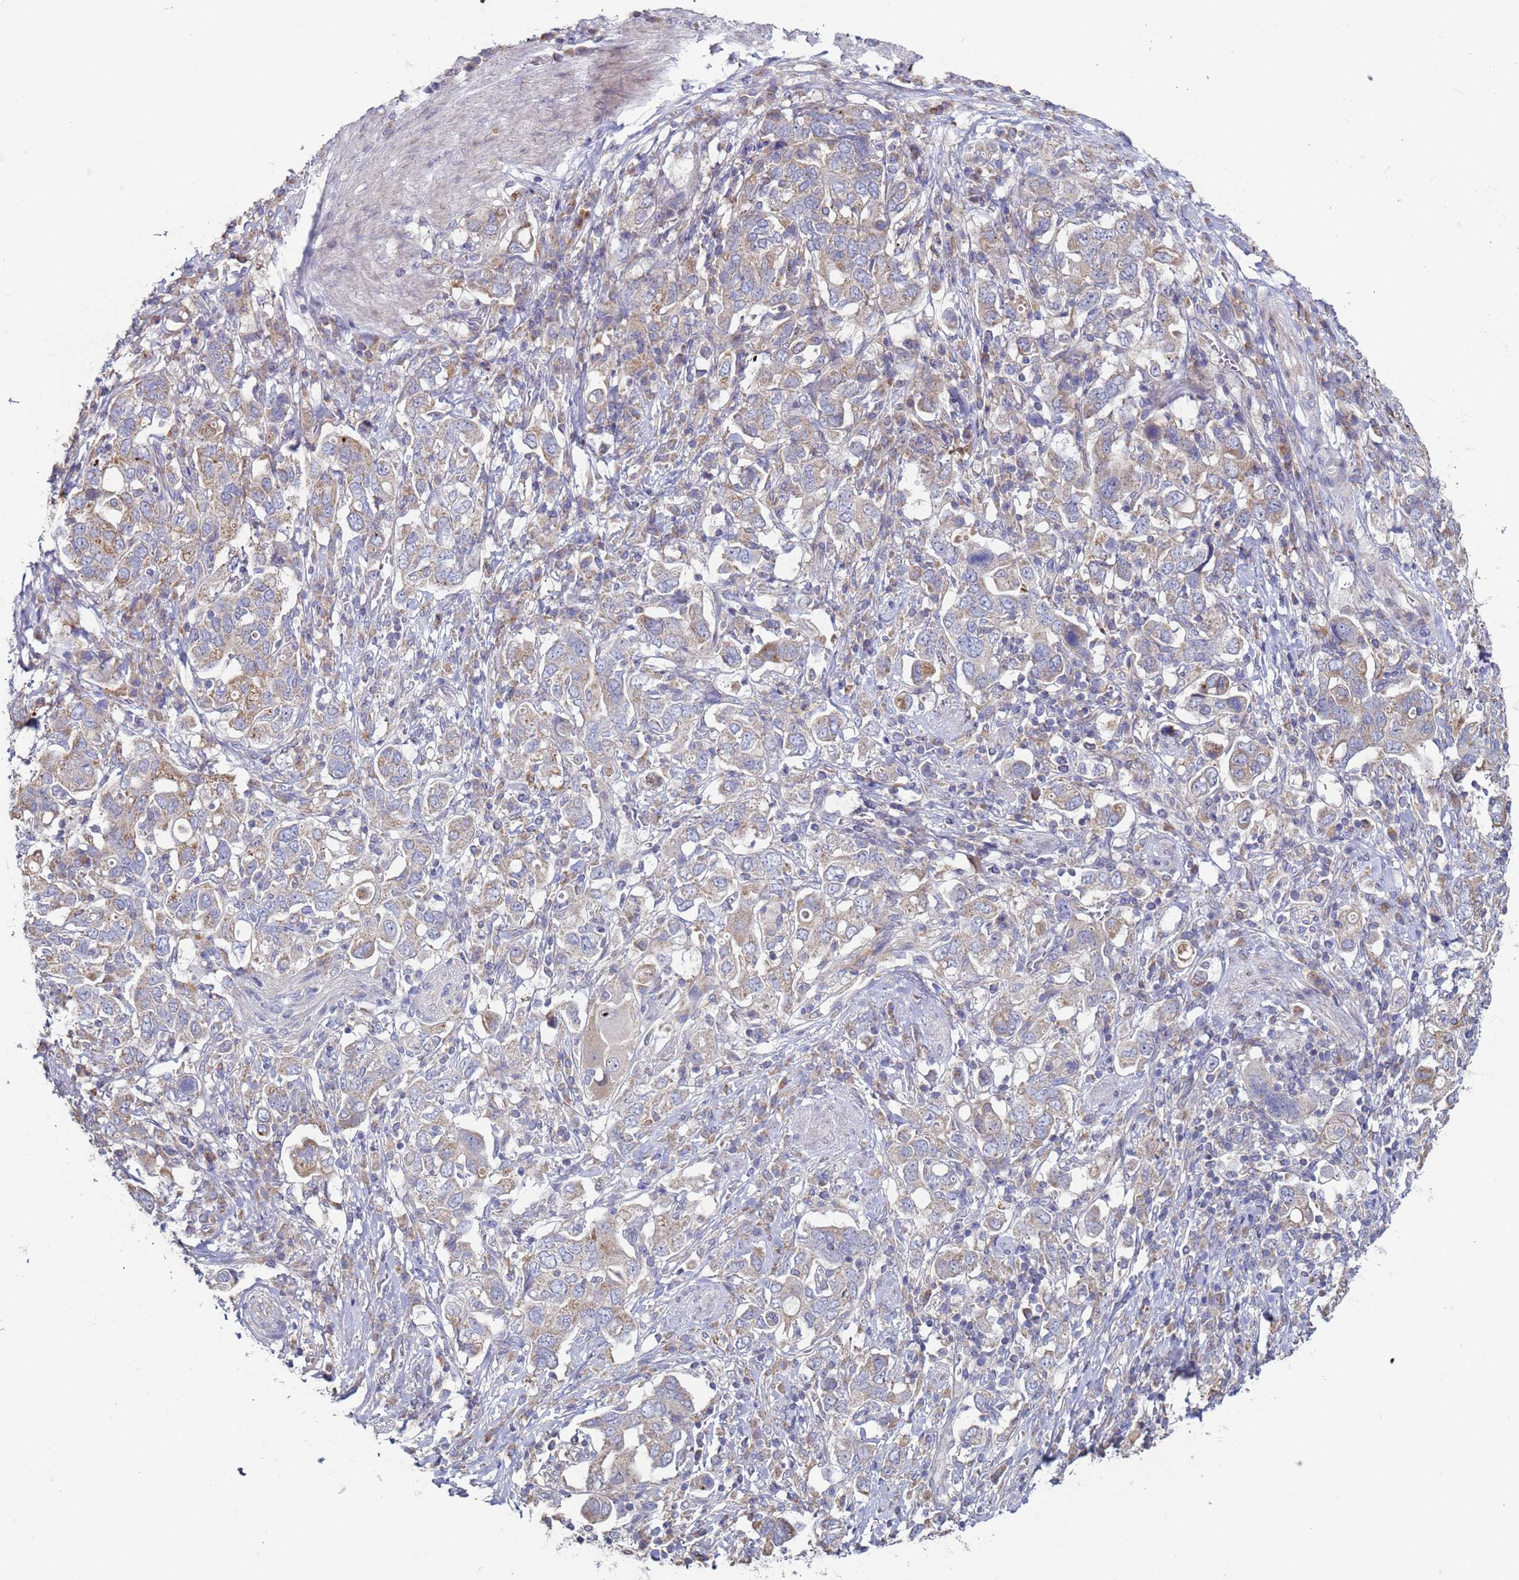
{"staining": {"intensity": "moderate", "quantity": "<25%", "location": "cytoplasmic/membranous"}, "tissue": "stomach cancer", "cell_type": "Tumor cells", "image_type": "cancer", "snomed": [{"axis": "morphology", "description": "Adenocarcinoma, NOS"}, {"axis": "topography", "description": "Stomach, upper"}, {"axis": "topography", "description": "Stomach"}], "caption": "About <25% of tumor cells in human stomach cancer show moderate cytoplasmic/membranous protein expression as visualized by brown immunohistochemical staining.", "gene": "DIP2B", "patient": {"sex": "male", "age": 62}}